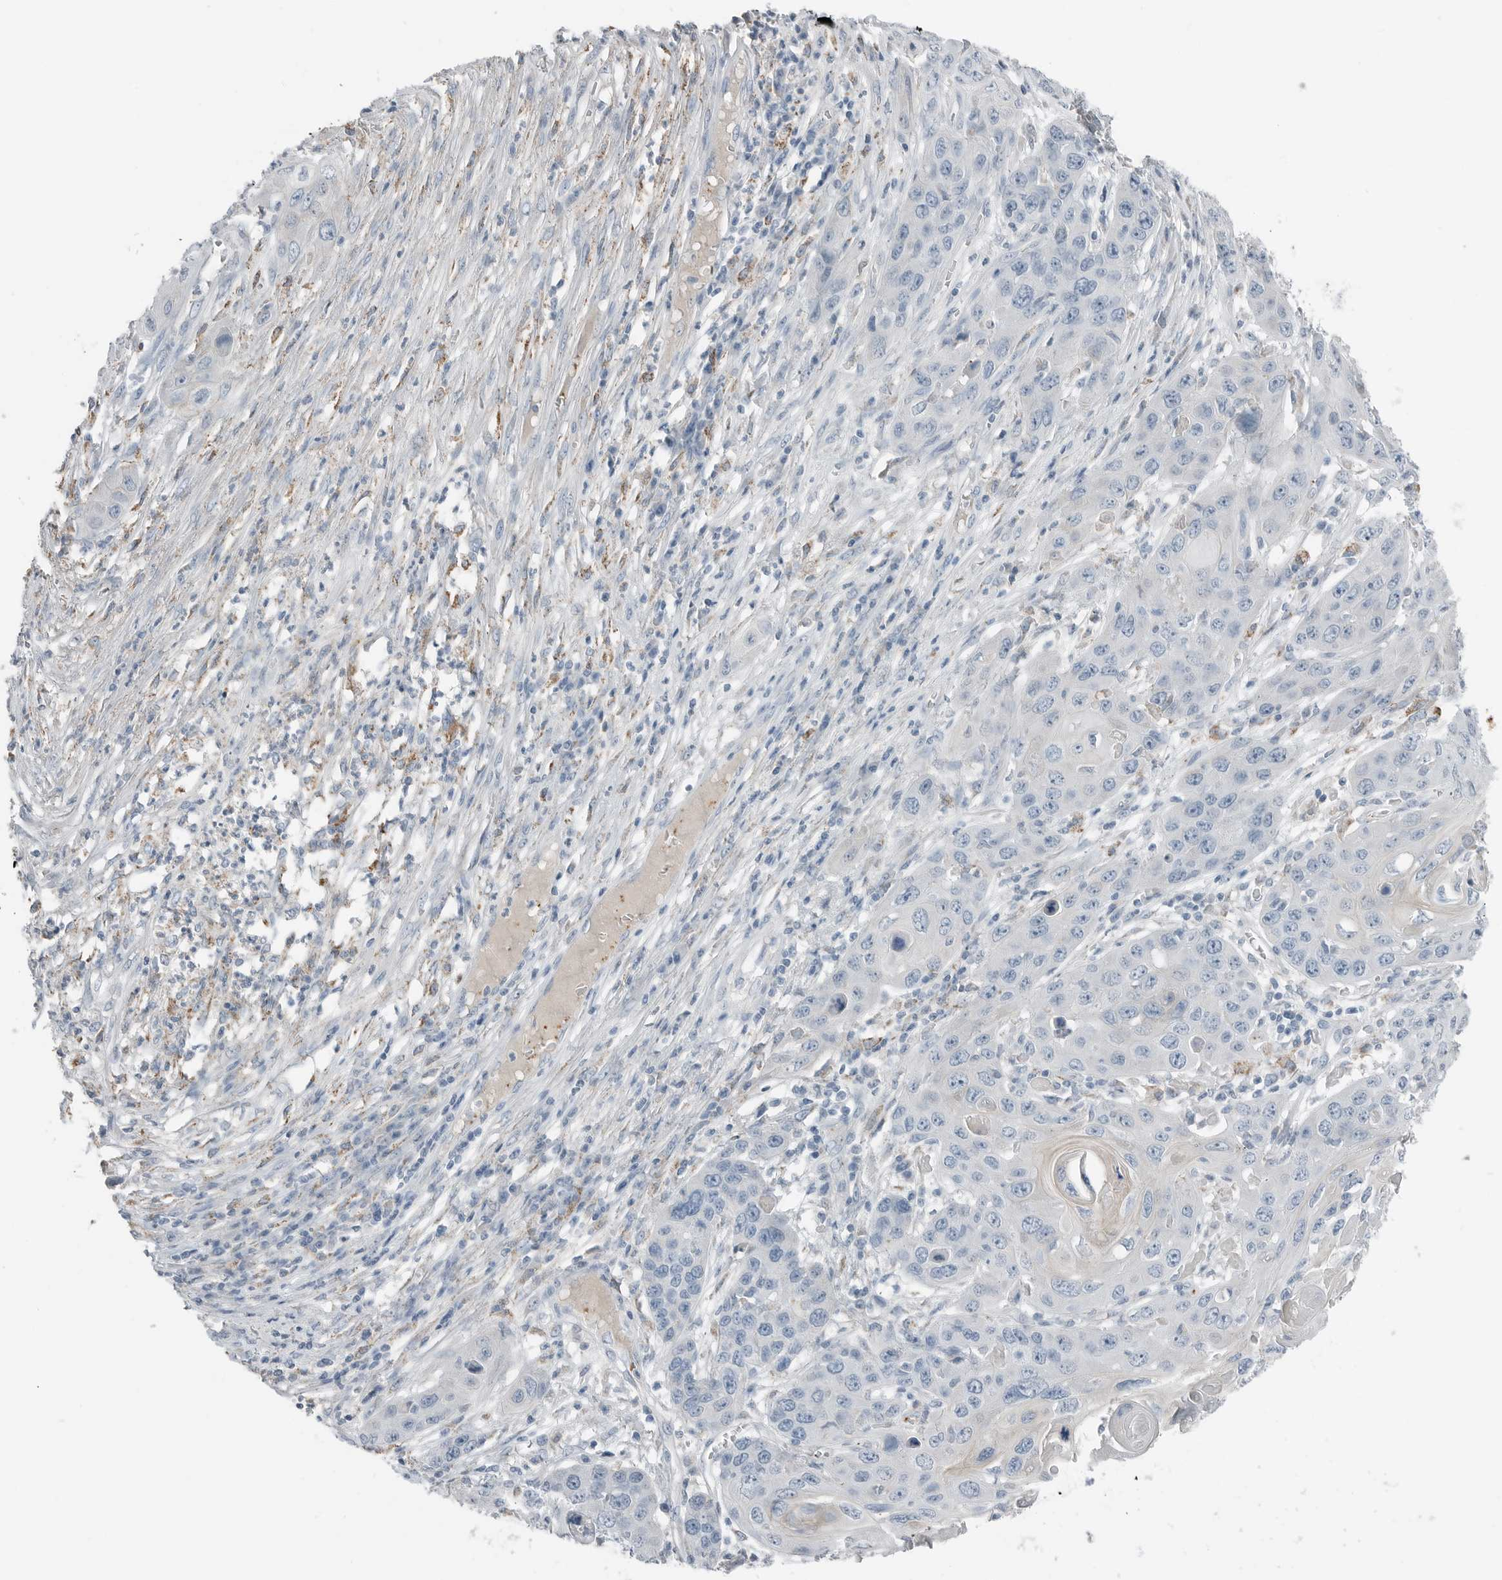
{"staining": {"intensity": "negative", "quantity": "none", "location": "none"}, "tissue": "skin cancer", "cell_type": "Tumor cells", "image_type": "cancer", "snomed": [{"axis": "morphology", "description": "Squamous cell carcinoma, NOS"}, {"axis": "topography", "description": "Skin"}], "caption": "Tumor cells are negative for brown protein staining in skin cancer (squamous cell carcinoma).", "gene": "SERPINB7", "patient": {"sex": "male", "age": 55}}